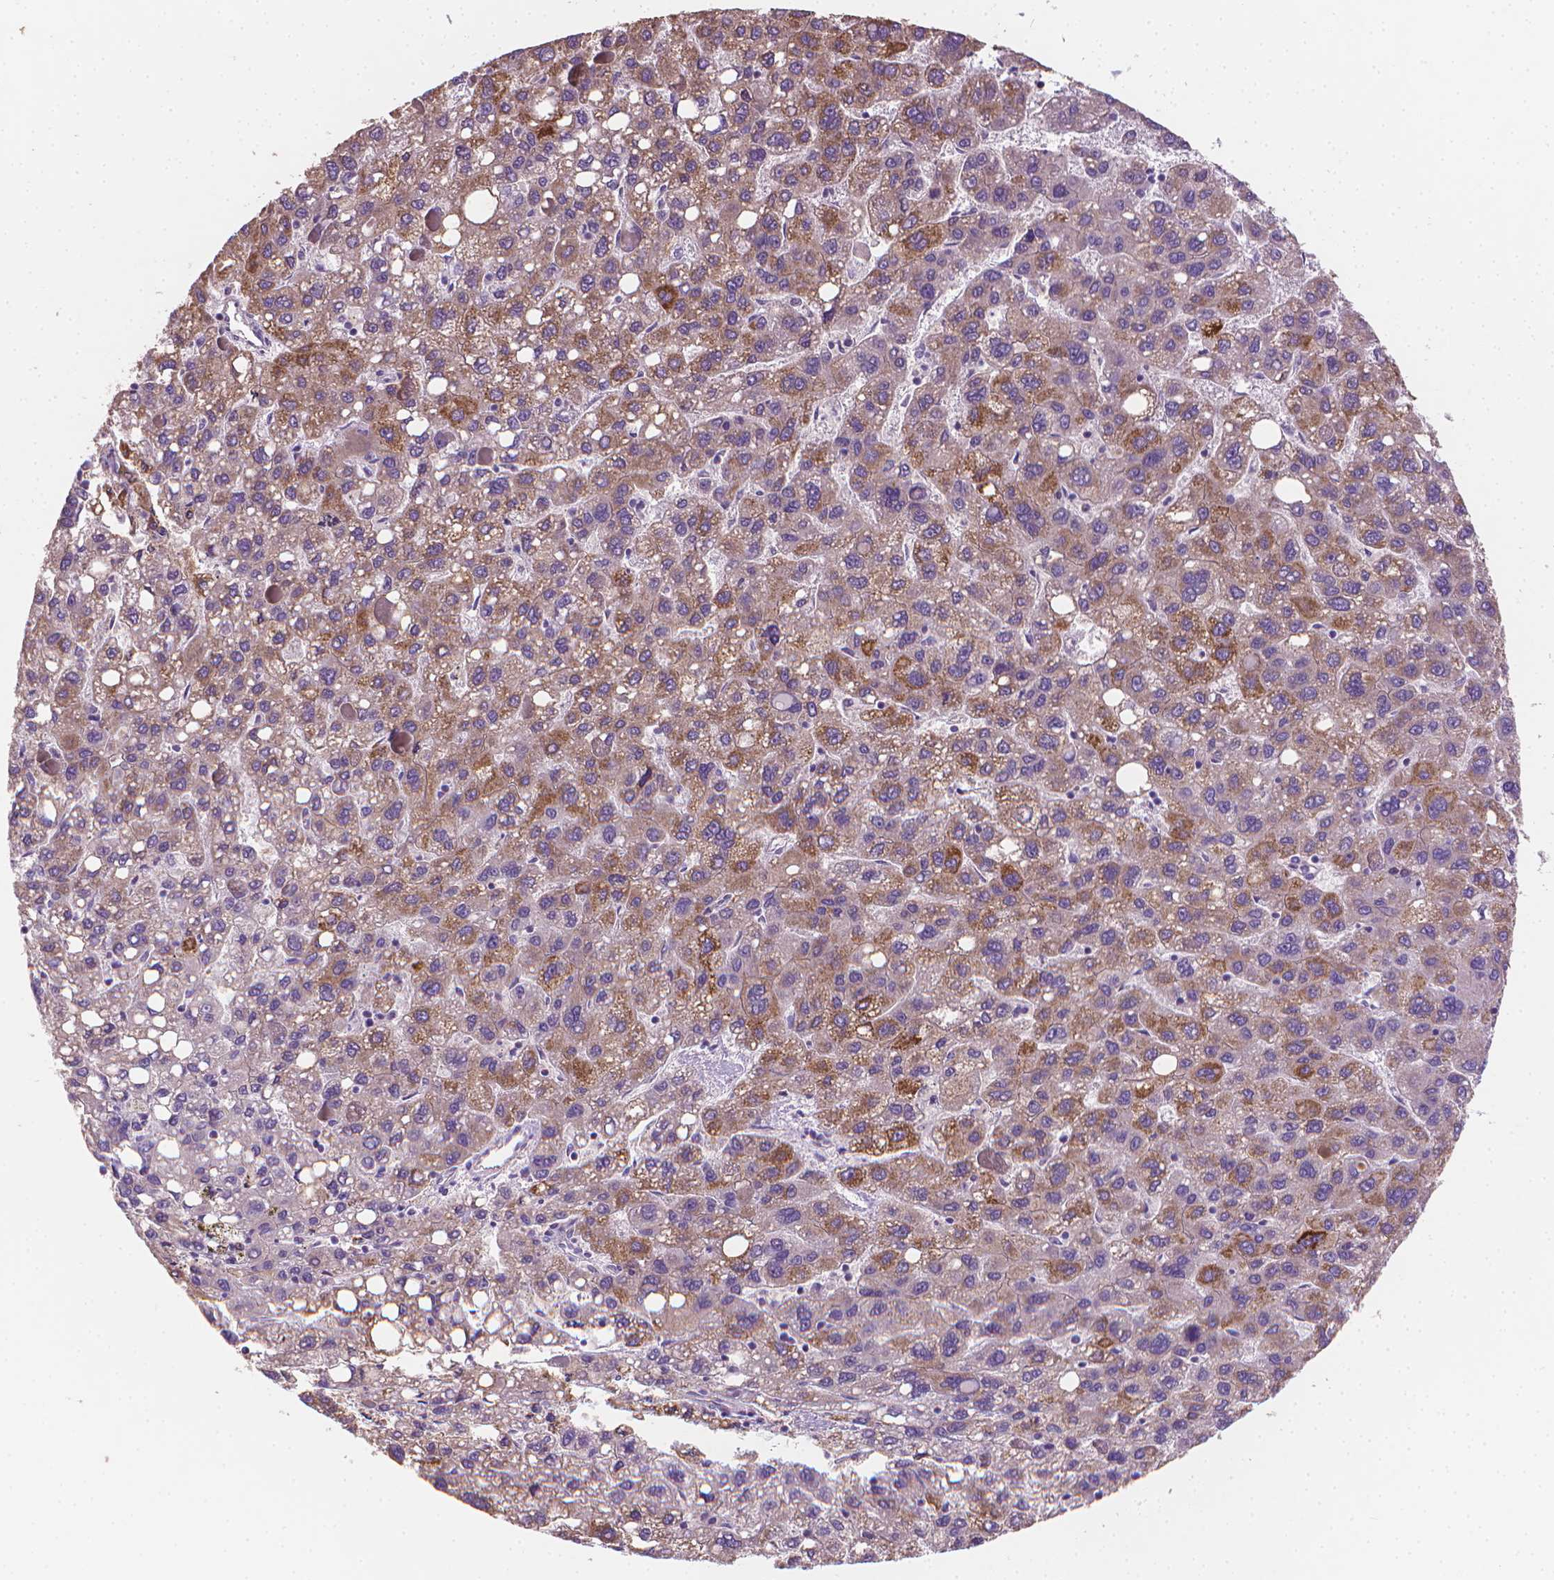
{"staining": {"intensity": "moderate", "quantity": "25%-75%", "location": "cytoplasmic/membranous"}, "tissue": "liver cancer", "cell_type": "Tumor cells", "image_type": "cancer", "snomed": [{"axis": "morphology", "description": "Carcinoma, Hepatocellular, NOS"}, {"axis": "topography", "description": "Liver"}], "caption": "This image shows immunohistochemistry staining of human hepatocellular carcinoma (liver), with medium moderate cytoplasmic/membranous positivity in about 25%-75% of tumor cells.", "gene": "CLXN", "patient": {"sex": "female", "age": 82}}